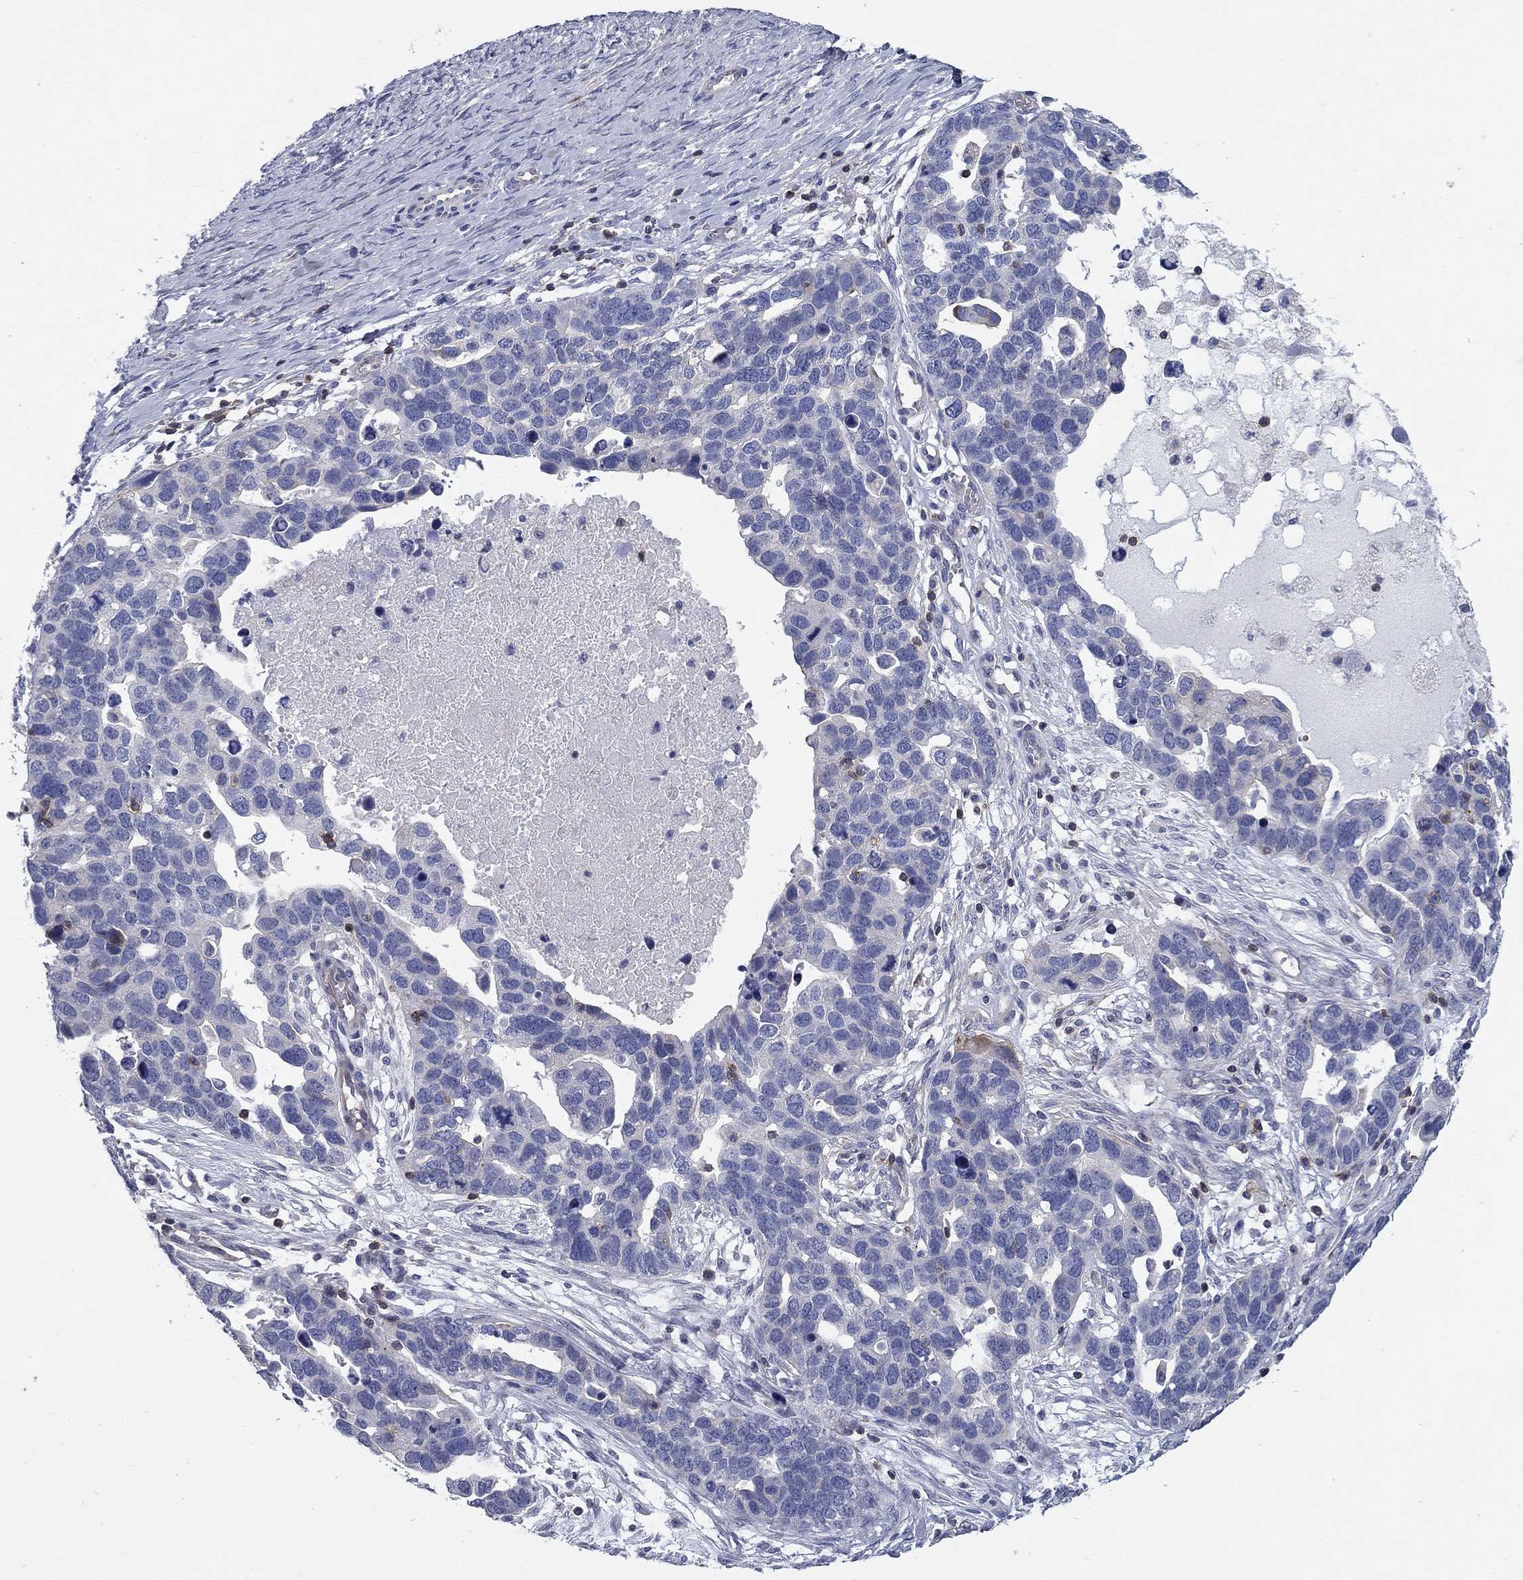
{"staining": {"intensity": "negative", "quantity": "none", "location": "none"}, "tissue": "ovarian cancer", "cell_type": "Tumor cells", "image_type": "cancer", "snomed": [{"axis": "morphology", "description": "Cystadenocarcinoma, serous, NOS"}, {"axis": "topography", "description": "Ovary"}], "caption": "Immunohistochemistry (IHC) image of neoplastic tissue: human ovarian cancer stained with DAB demonstrates no significant protein expression in tumor cells.", "gene": "SIT1", "patient": {"sex": "female", "age": 54}}